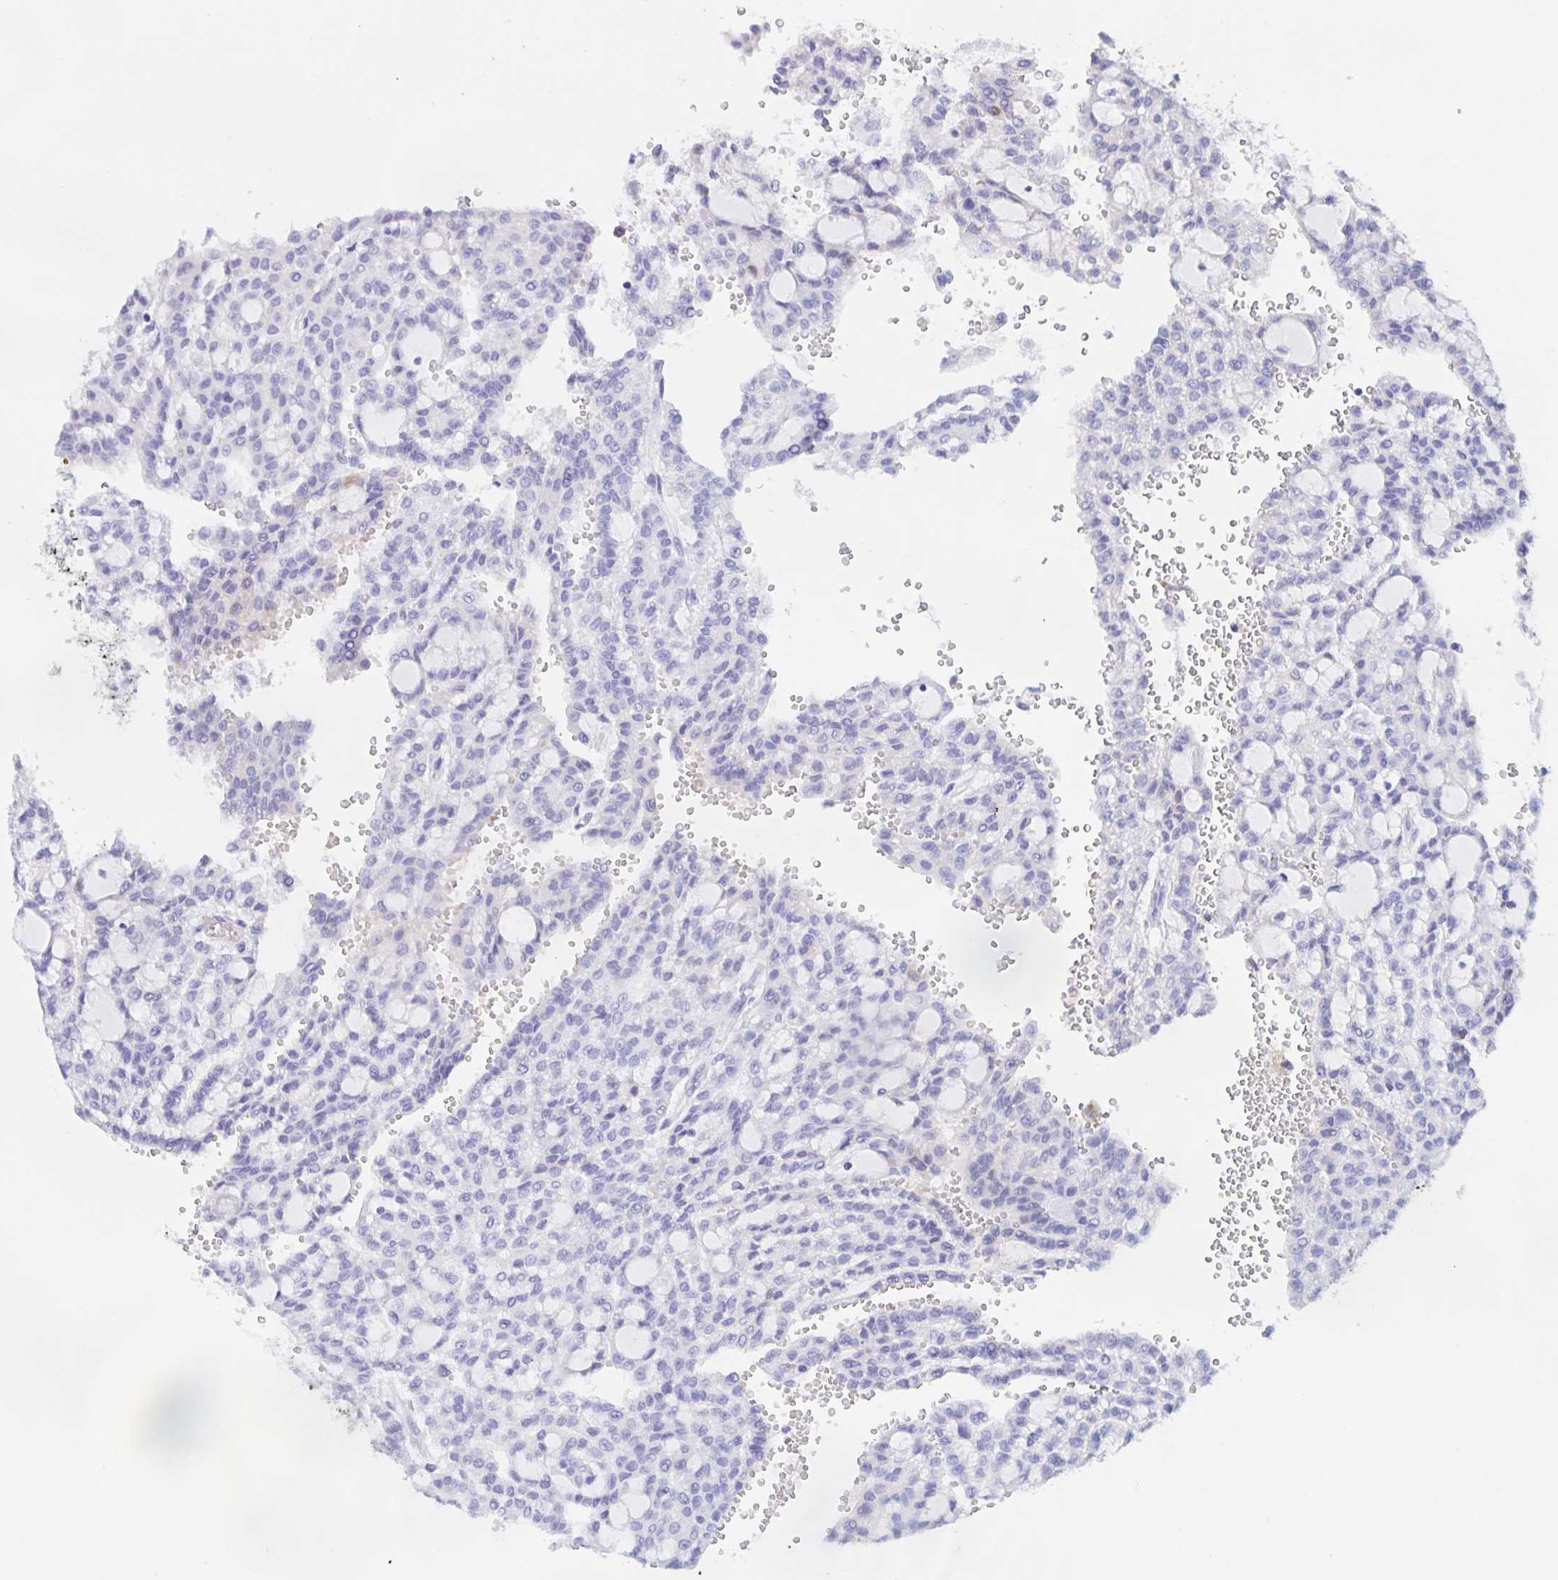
{"staining": {"intensity": "negative", "quantity": "none", "location": "none"}, "tissue": "renal cancer", "cell_type": "Tumor cells", "image_type": "cancer", "snomed": [{"axis": "morphology", "description": "Adenocarcinoma, NOS"}, {"axis": "topography", "description": "Kidney"}], "caption": "Renal cancer was stained to show a protein in brown. There is no significant expression in tumor cells. The staining was performed using DAB (3,3'-diaminobenzidine) to visualize the protein expression in brown, while the nuclei were stained in blue with hematoxylin (Magnification: 20x).", "gene": "CATSPER4", "patient": {"sex": "male", "age": 63}}